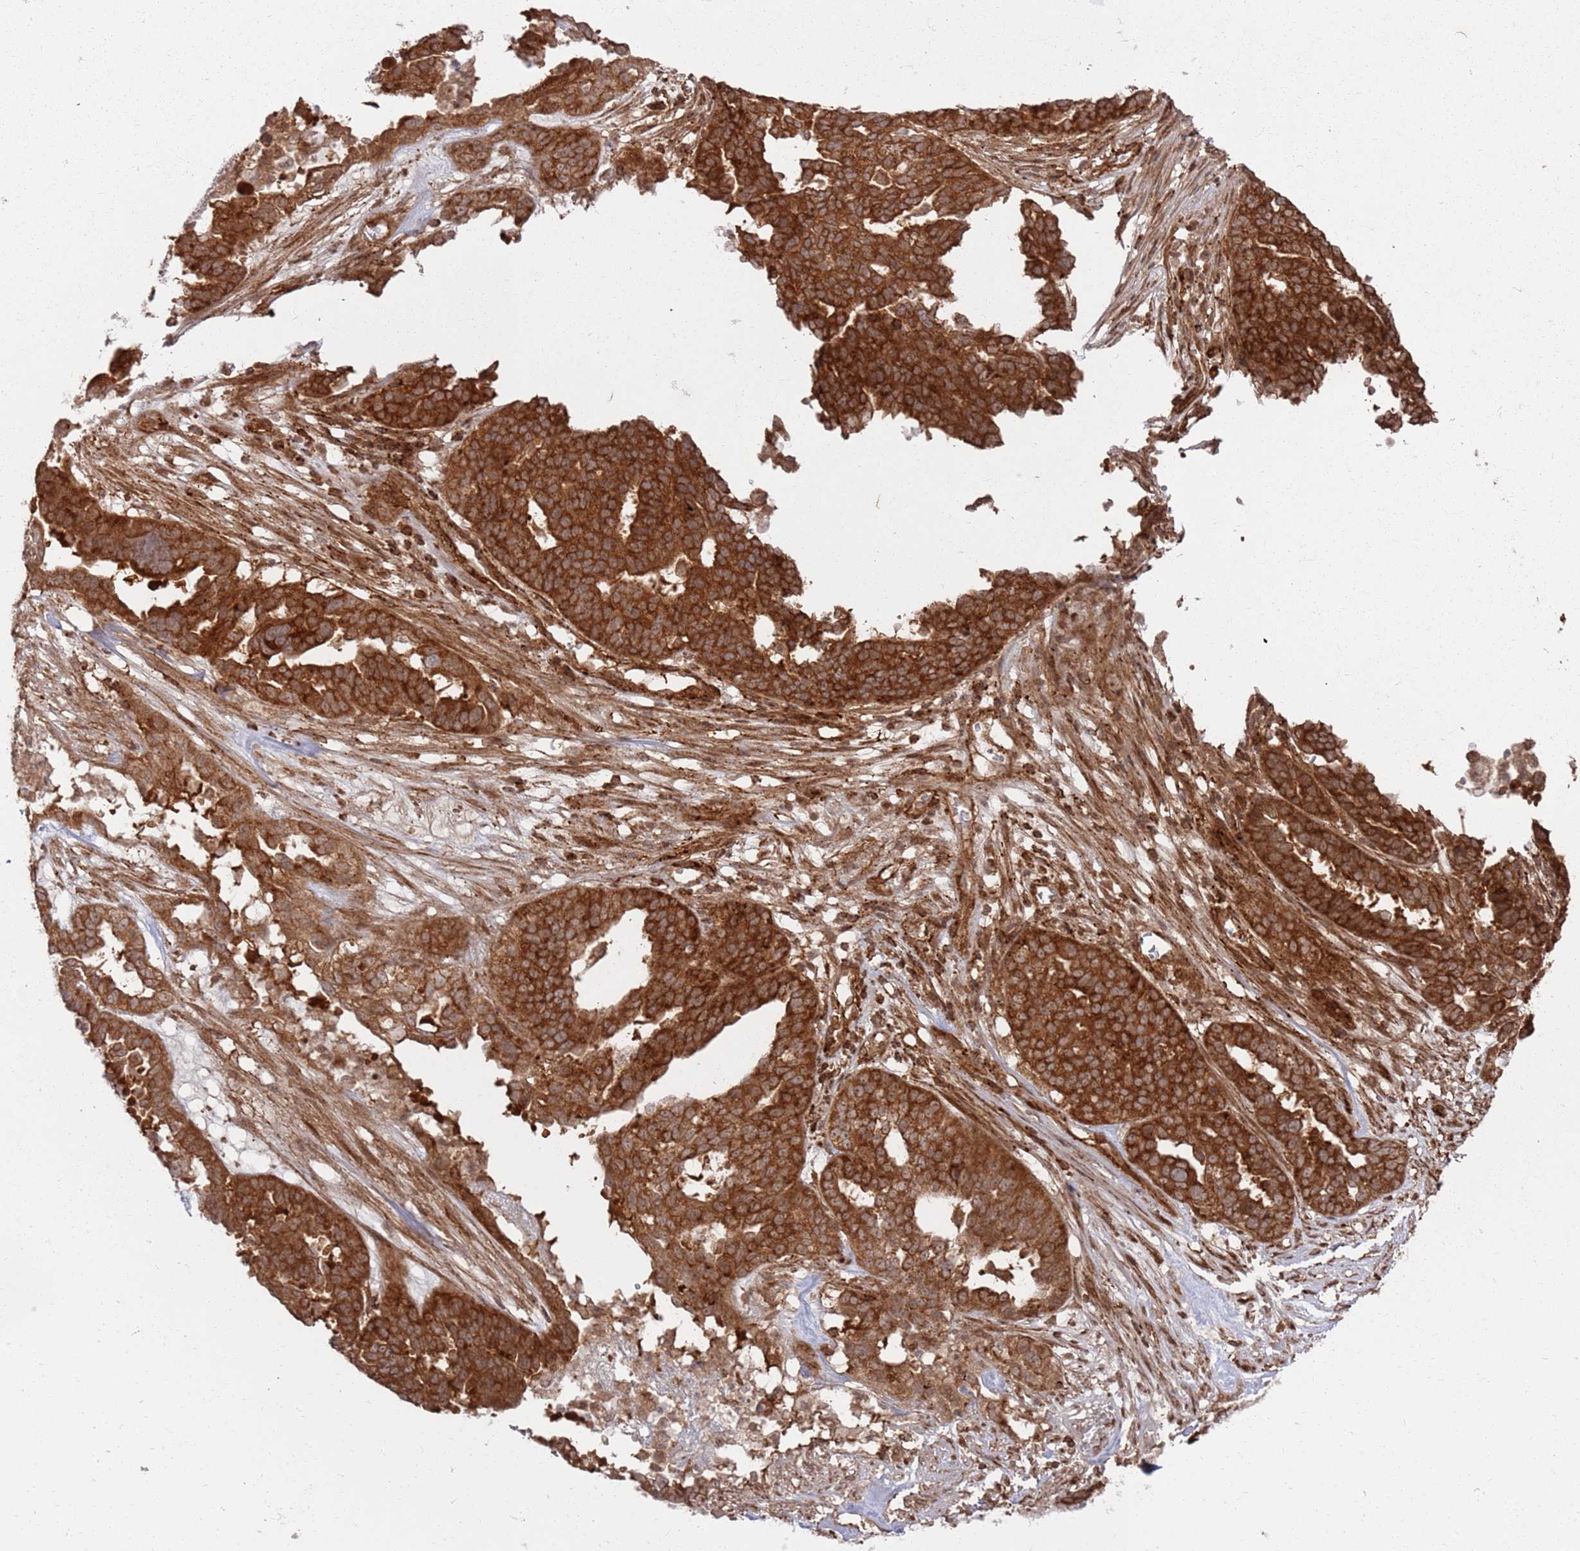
{"staining": {"intensity": "strong", "quantity": ">75%", "location": "cytoplasmic/membranous"}, "tissue": "ovarian cancer", "cell_type": "Tumor cells", "image_type": "cancer", "snomed": [{"axis": "morphology", "description": "Cystadenocarcinoma, serous, NOS"}, {"axis": "topography", "description": "Ovary"}], "caption": "The photomicrograph demonstrates immunohistochemical staining of serous cystadenocarcinoma (ovarian). There is strong cytoplasmic/membranous staining is present in about >75% of tumor cells.", "gene": "PIH1D1", "patient": {"sex": "female", "age": 59}}